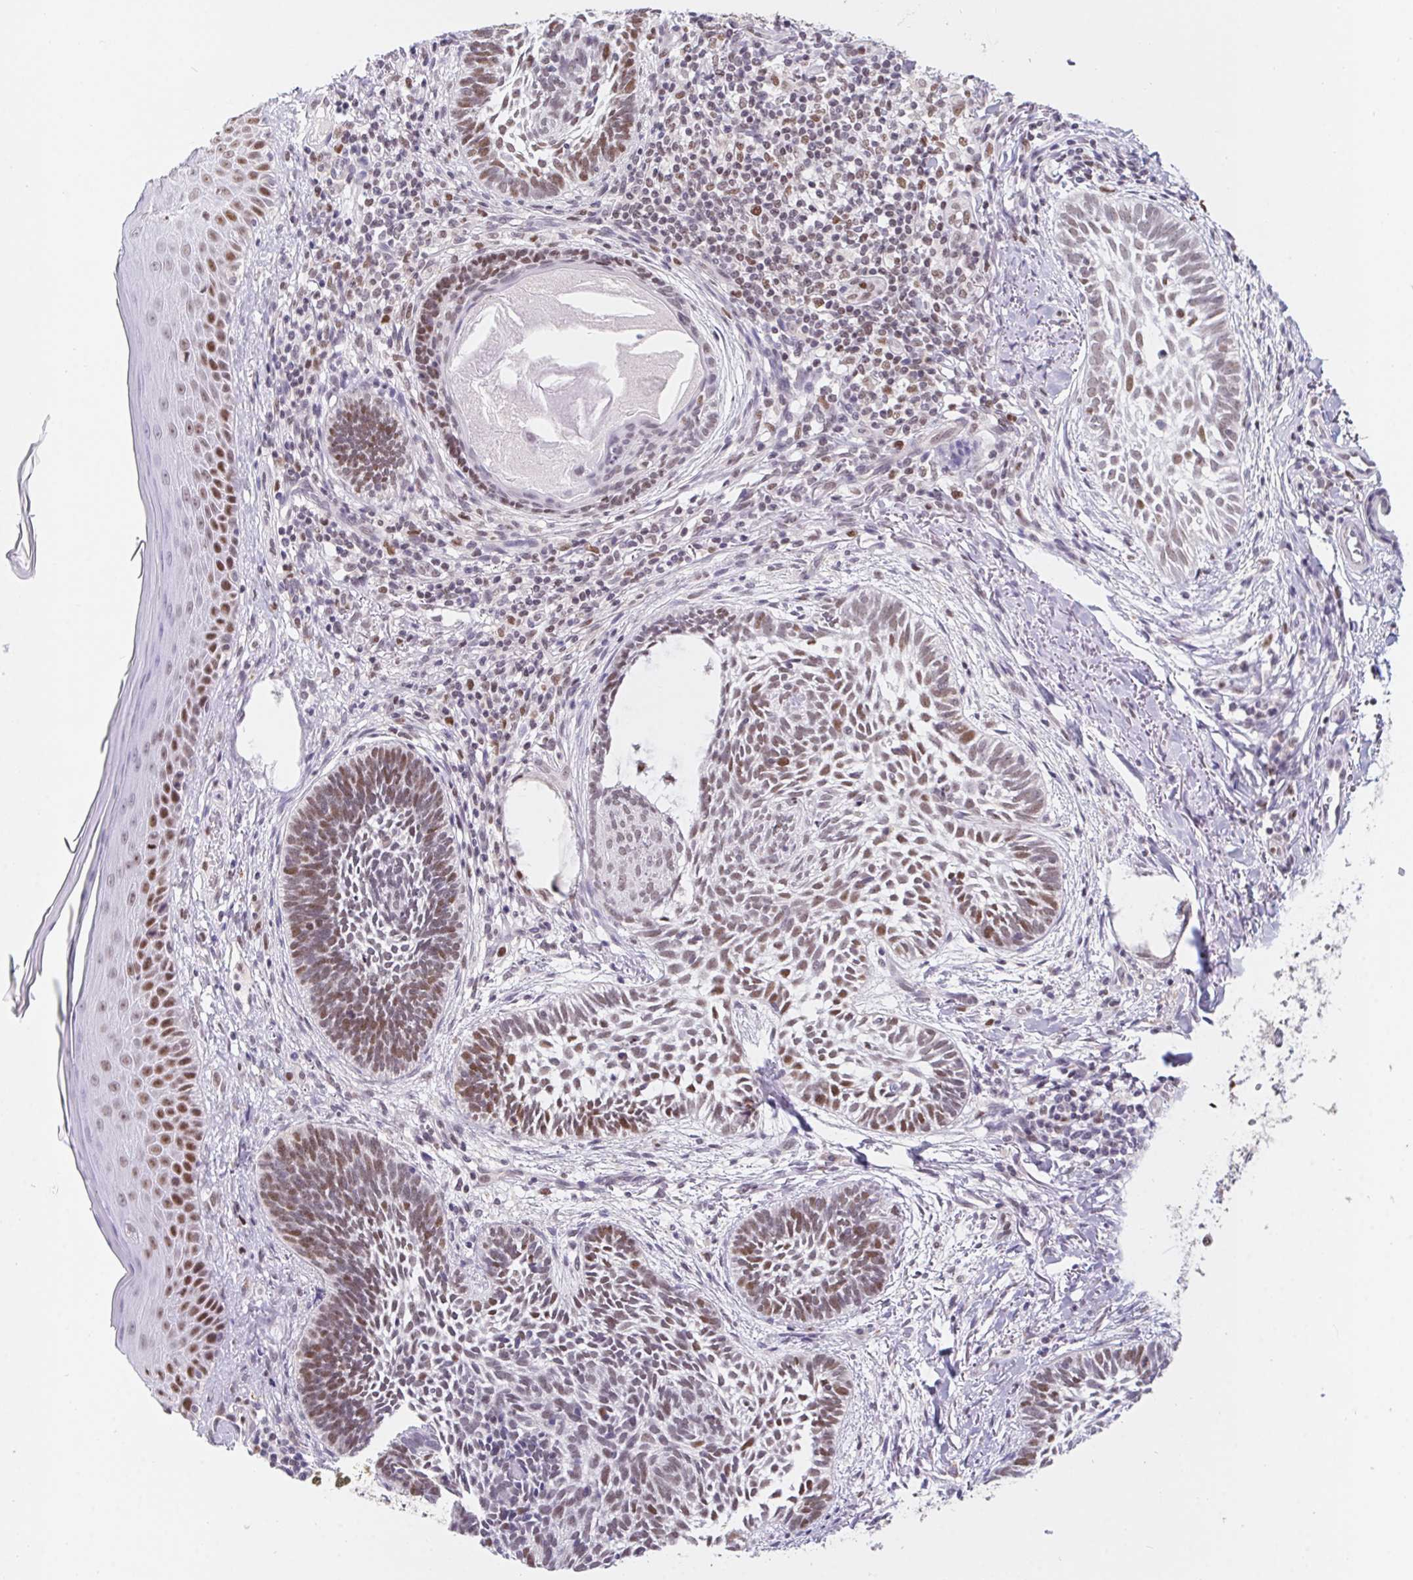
{"staining": {"intensity": "moderate", "quantity": "25%-75%", "location": "nuclear"}, "tissue": "skin cancer", "cell_type": "Tumor cells", "image_type": "cancer", "snomed": [{"axis": "morphology", "description": "Normal tissue, NOS"}, {"axis": "morphology", "description": "Basal cell carcinoma"}, {"axis": "topography", "description": "Skin"}], "caption": "IHC histopathology image of neoplastic tissue: human skin cancer stained using immunohistochemistry (IHC) reveals medium levels of moderate protein expression localized specifically in the nuclear of tumor cells, appearing as a nuclear brown color.", "gene": "POLD3", "patient": {"sex": "male", "age": 46}}